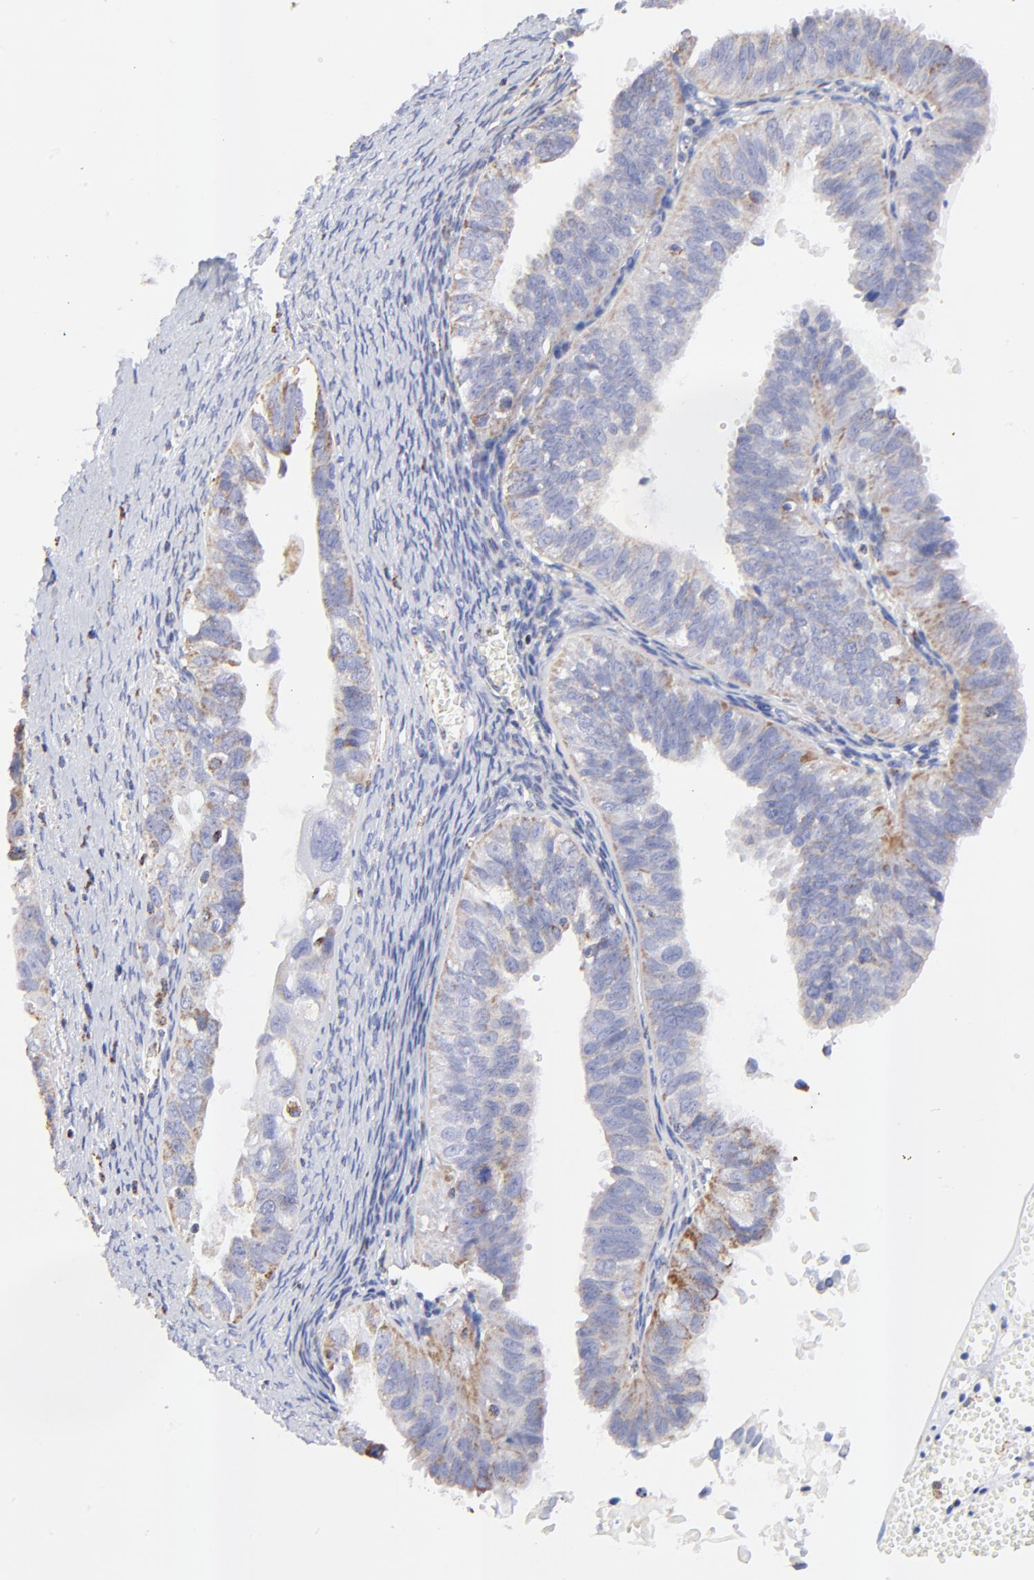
{"staining": {"intensity": "moderate", "quantity": "25%-75%", "location": "cytoplasmic/membranous"}, "tissue": "ovarian cancer", "cell_type": "Tumor cells", "image_type": "cancer", "snomed": [{"axis": "morphology", "description": "Carcinoma, endometroid"}, {"axis": "topography", "description": "Ovary"}], "caption": "IHC of endometroid carcinoma (ovarian) demonstrates medium levels of moderate cytoplasmic/membranous positivity in approximately 25%-75% of tumor cells.", "gene": "COX4I1", "patient": {"sex": "female", "age": 85}}